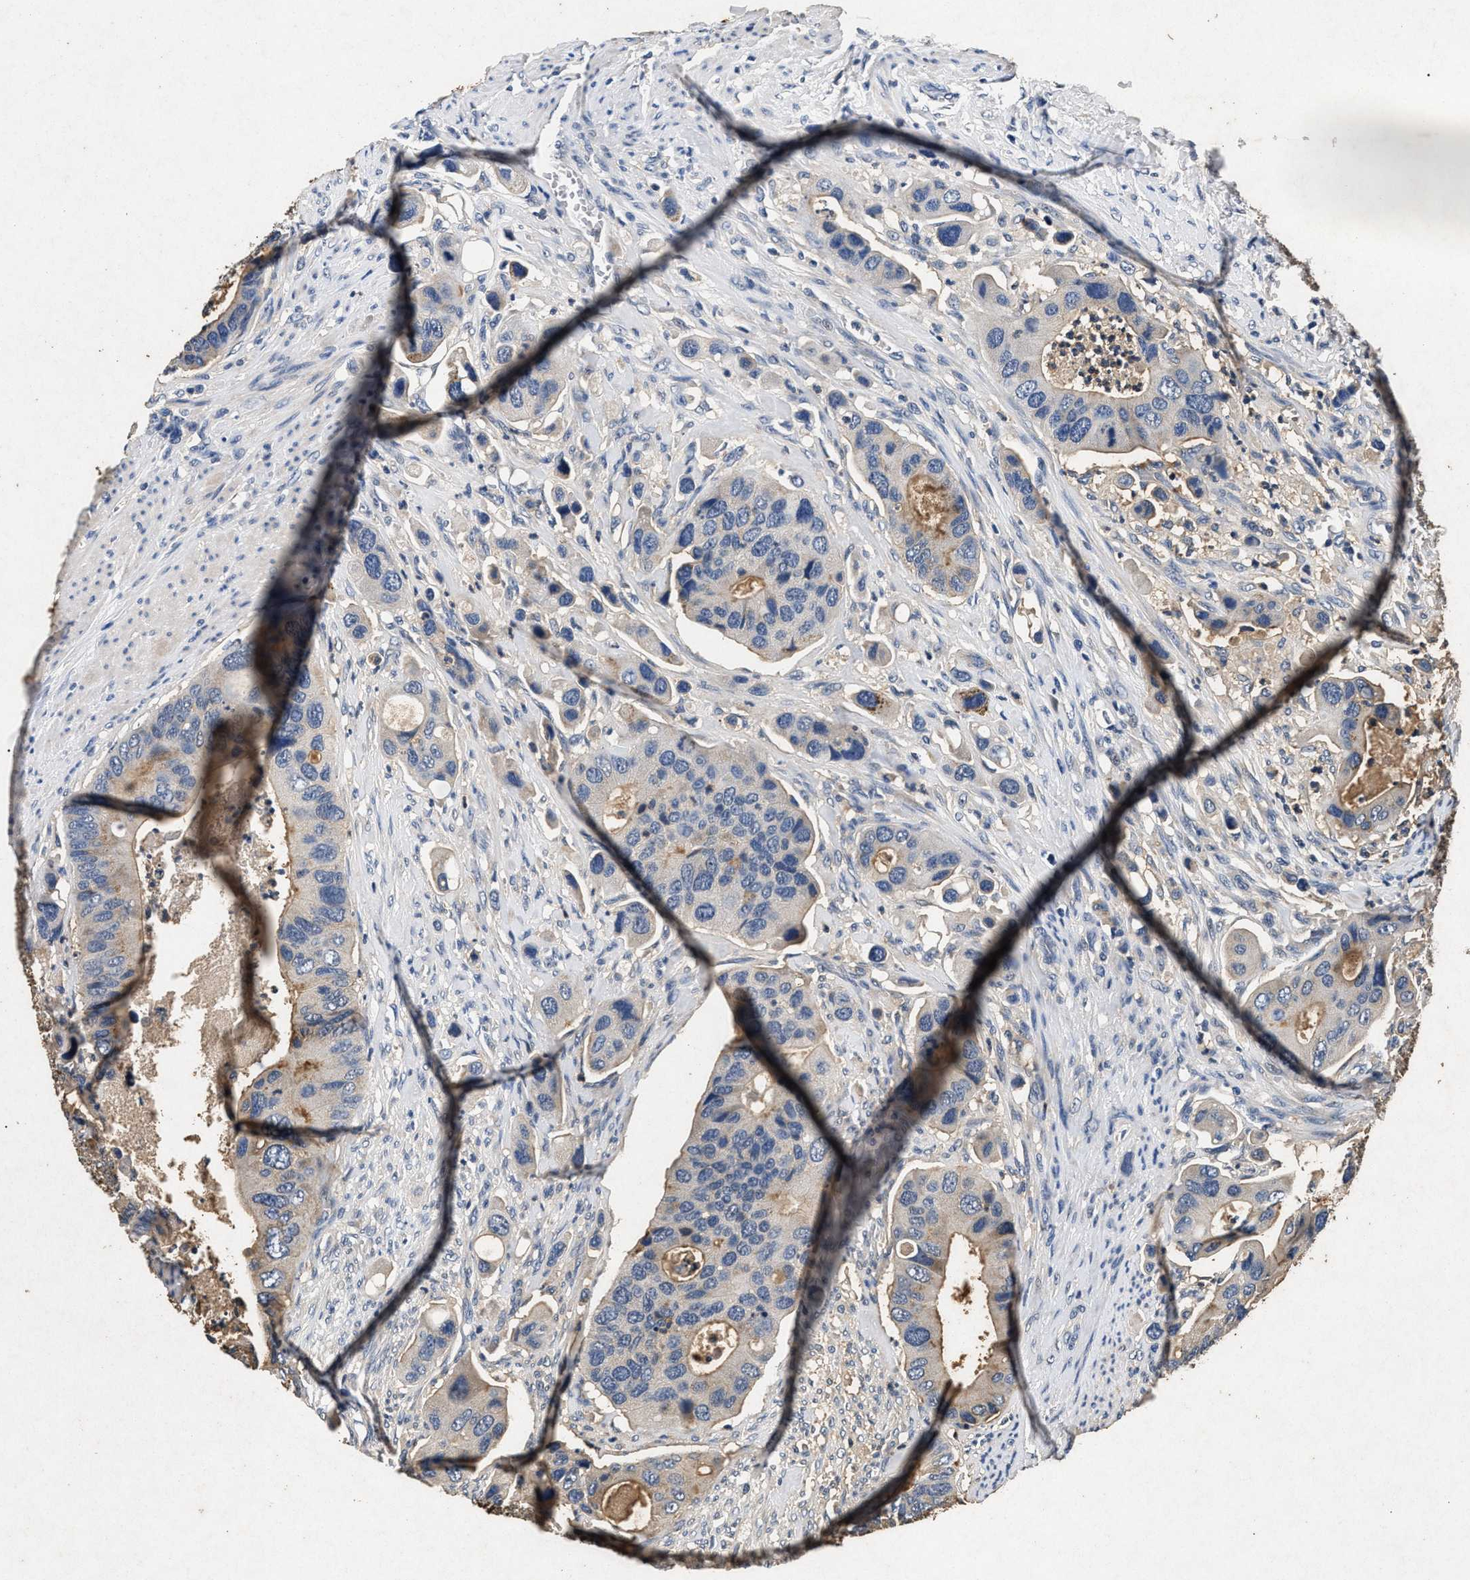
{"staining": {"intensity": "negative", "quantity": "none", "location": "none"}, "tissue": "colorectal cancer", "cell_type": "Tumor cells", "image_type": "cancer", "snomed": [{"axis": "morphology", "description": "Adenocarcinoma, NOS"}, {"axis": "topography", "description": "Rectum"}], "caption": "Immunohistochemical staining of human colorectal cancer (adenocarcinoma) displays no significant positivity in tumor cells.", "gene": "PPP1CC", "patient": {"sex": "female", "age": 57}}